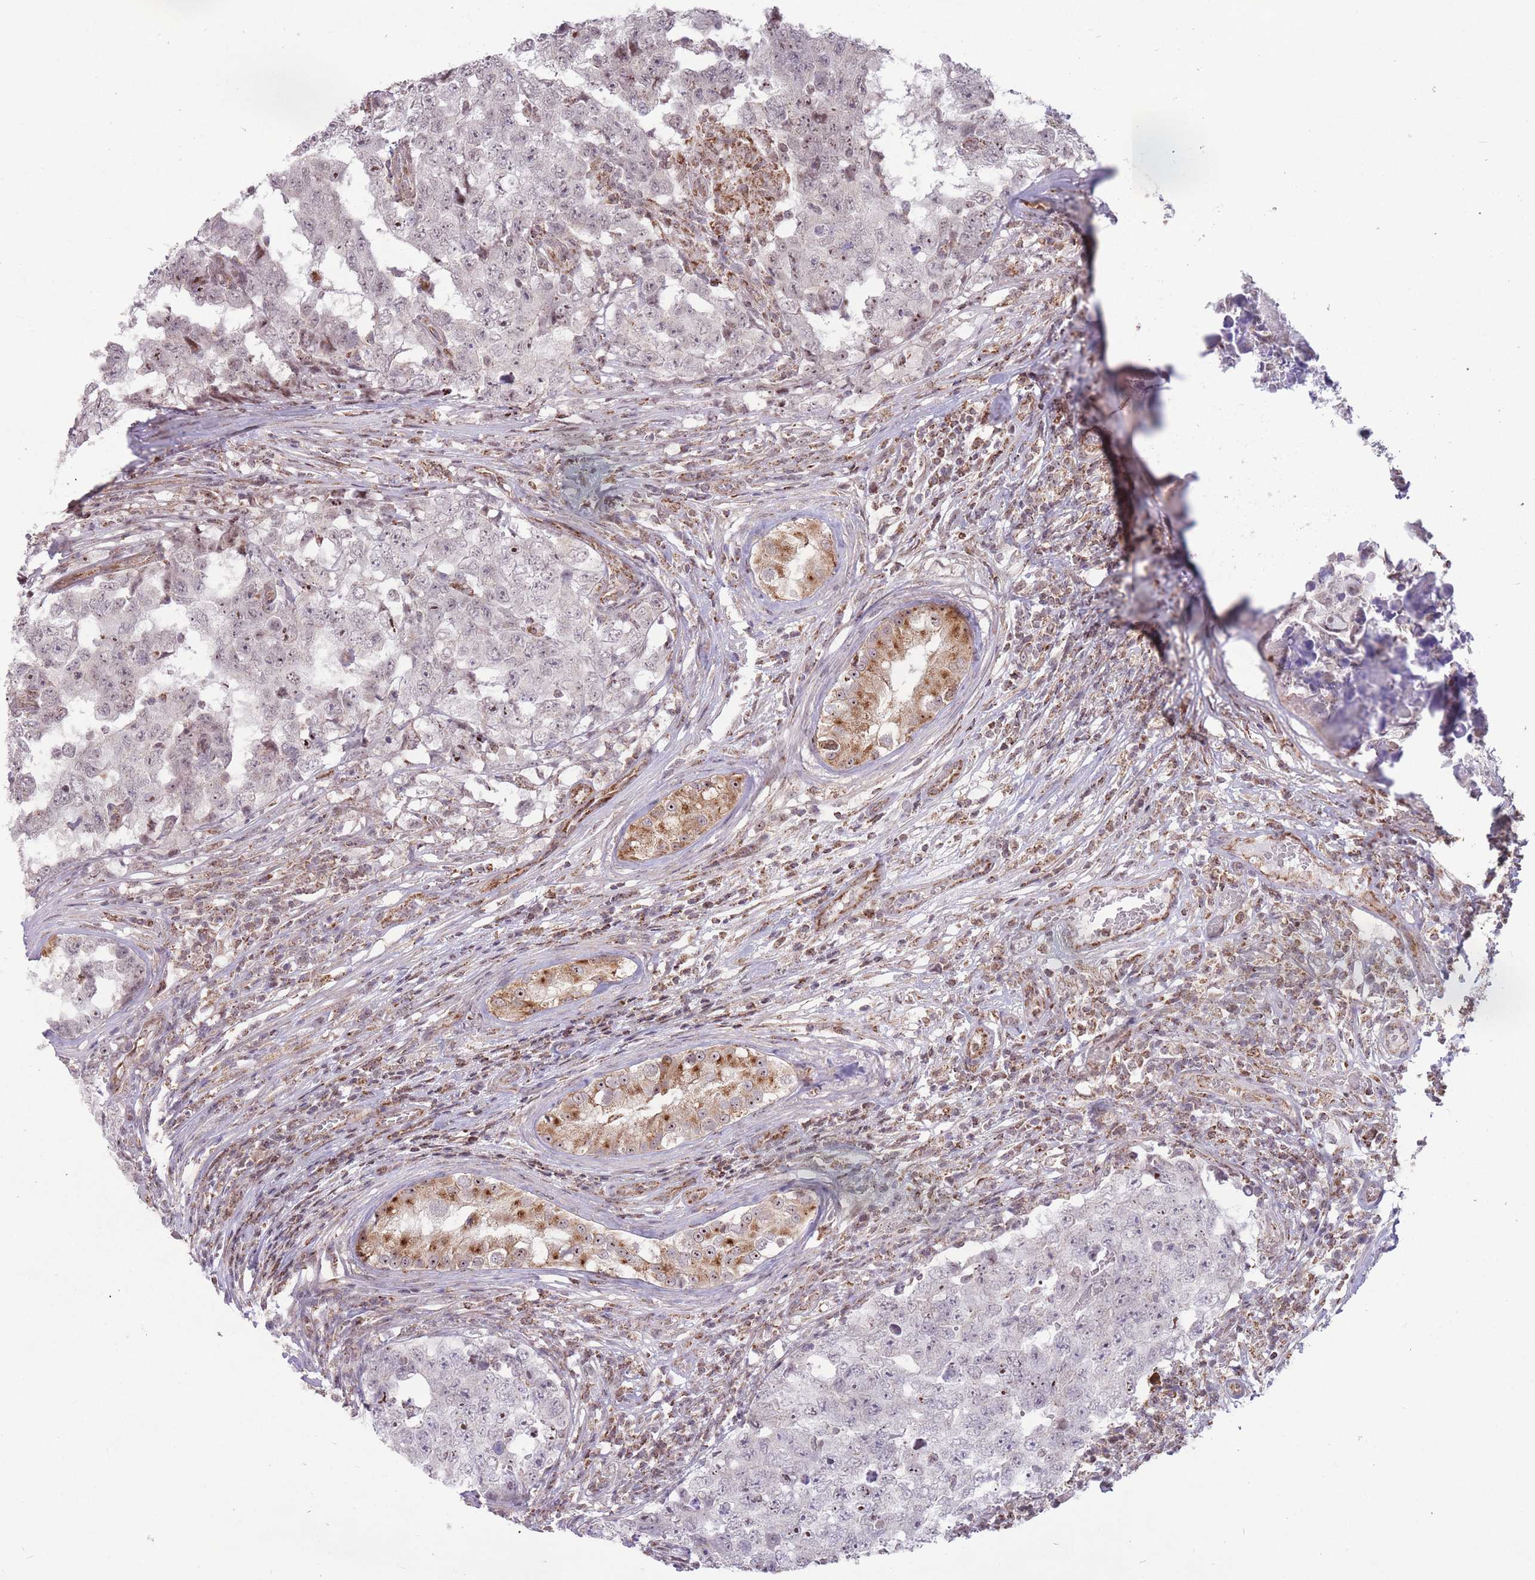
{"staining": {"intensity": "moderate", "quantity": "<25%", "location": "nuclear"}, "tissue": "testis cancer", "cell_type": "Tumor cells", "image_type": "cancer", "snomed": [{"axis": "morphology", "description": "Carcinoma, Embryonal, NOS"}, {"axis": "topography", "description": "Testis"}], "caption": "Protein staining exhibits moderate nuclear staining in about <25% of tumor cells in embryonal carcinoma (testis).", "gene": "DPYSL4", "patient": {"sex": "male", "age": 25}}